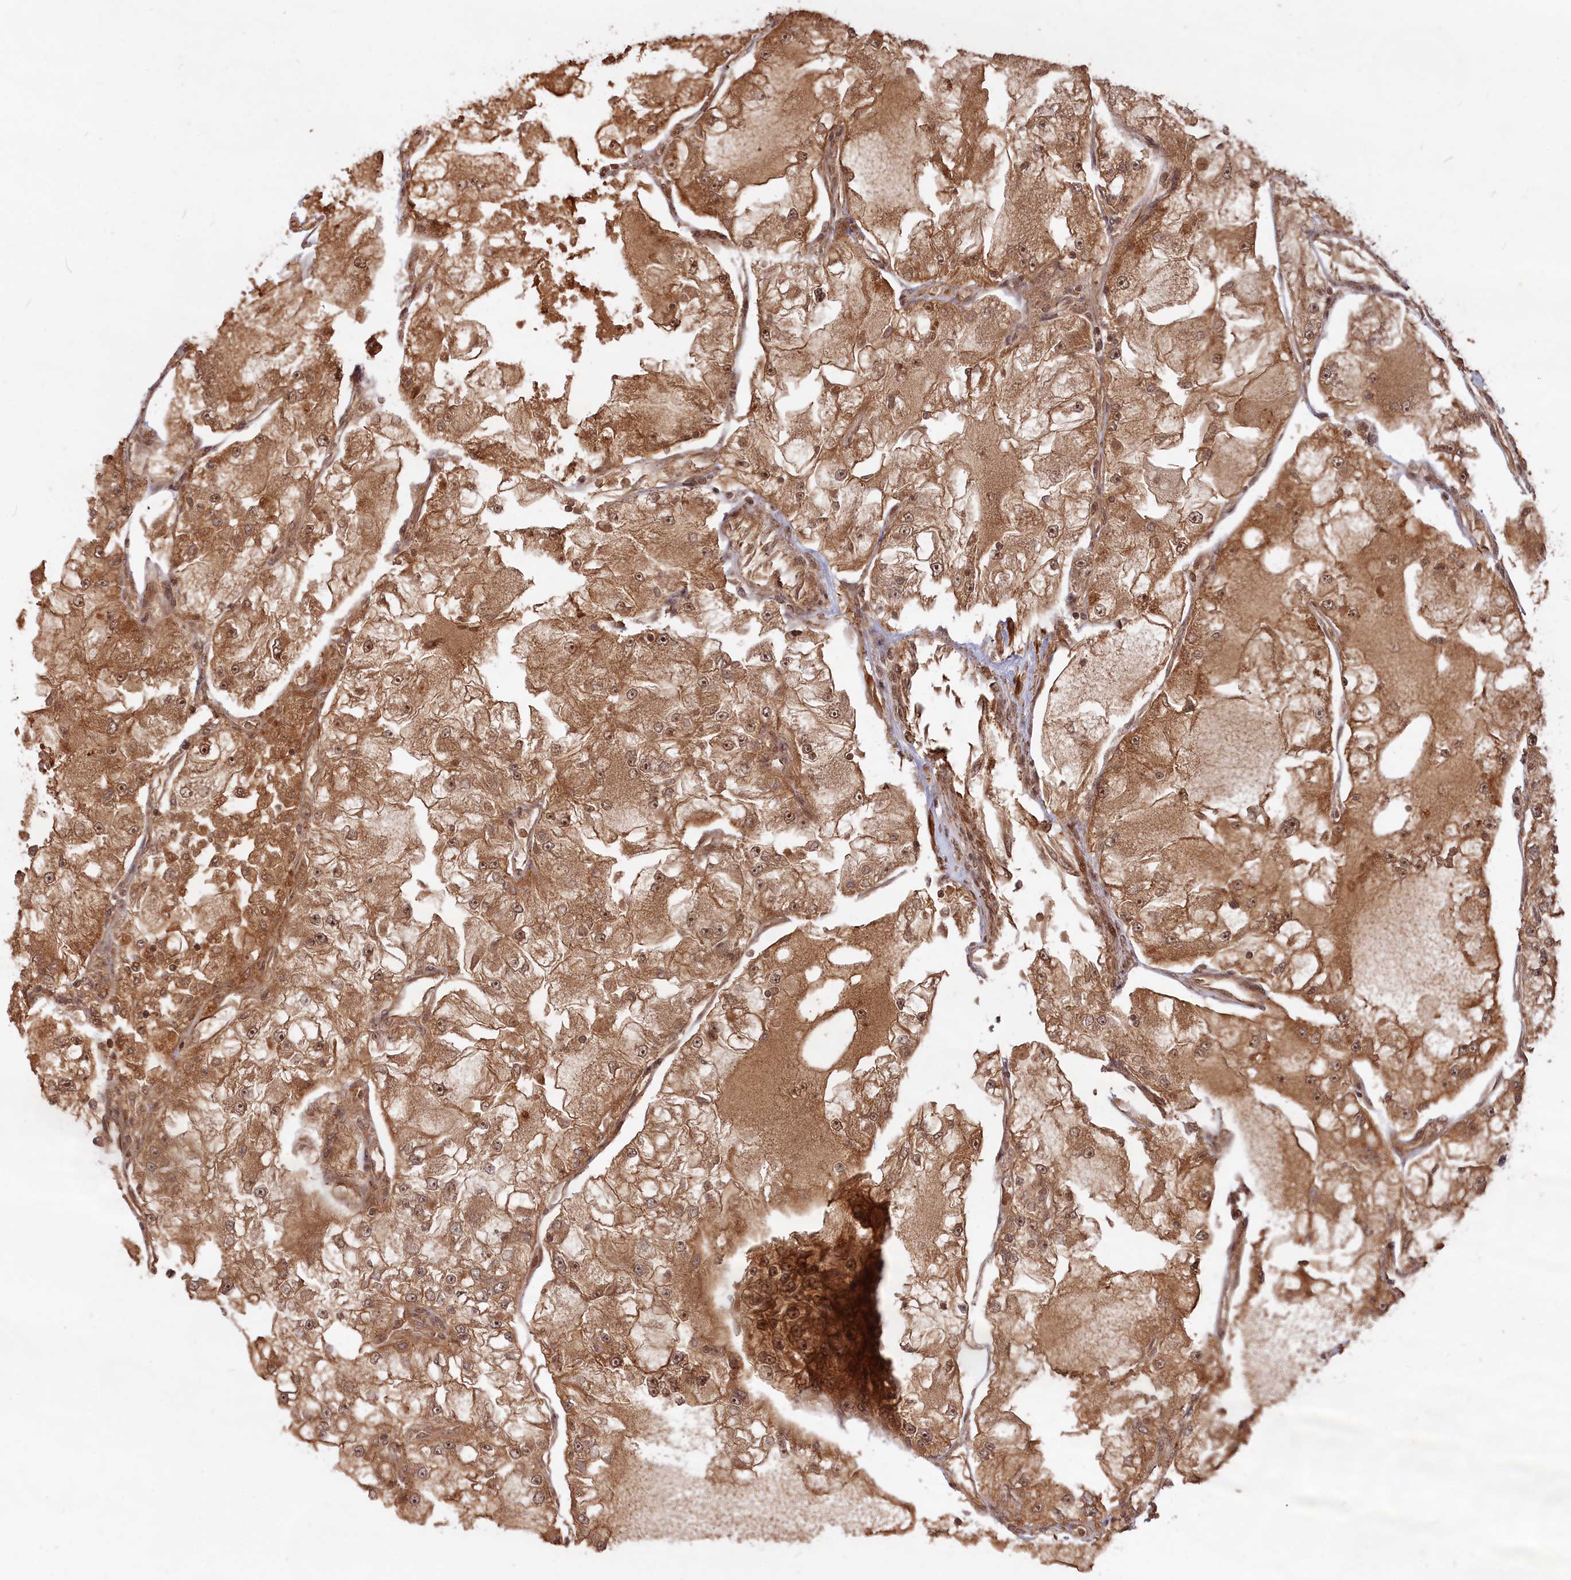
{"staining": {"intensity": "moderate", "quantity": ">75%", "location": "cytoplasmic/membranous,nuclear"}, "tissue": "renal cancer", "cell_type": "Tumor cells", "image_type": "cancer", "snomed": [{"axis": "morphology", "description": "Adenocarcinoma, NOS"}, {"axis": "topography", "description": "Kidney"}], "caption": "IHC micrograph of human renal cancer stained for a protein (brown), which exhibits medium levels of moderate cytoplasmic/membranous and nuclear expression in about >75% of tumor cells.", "gene": "CCDC174", "patient": {"sex": "female", "age": 72}}